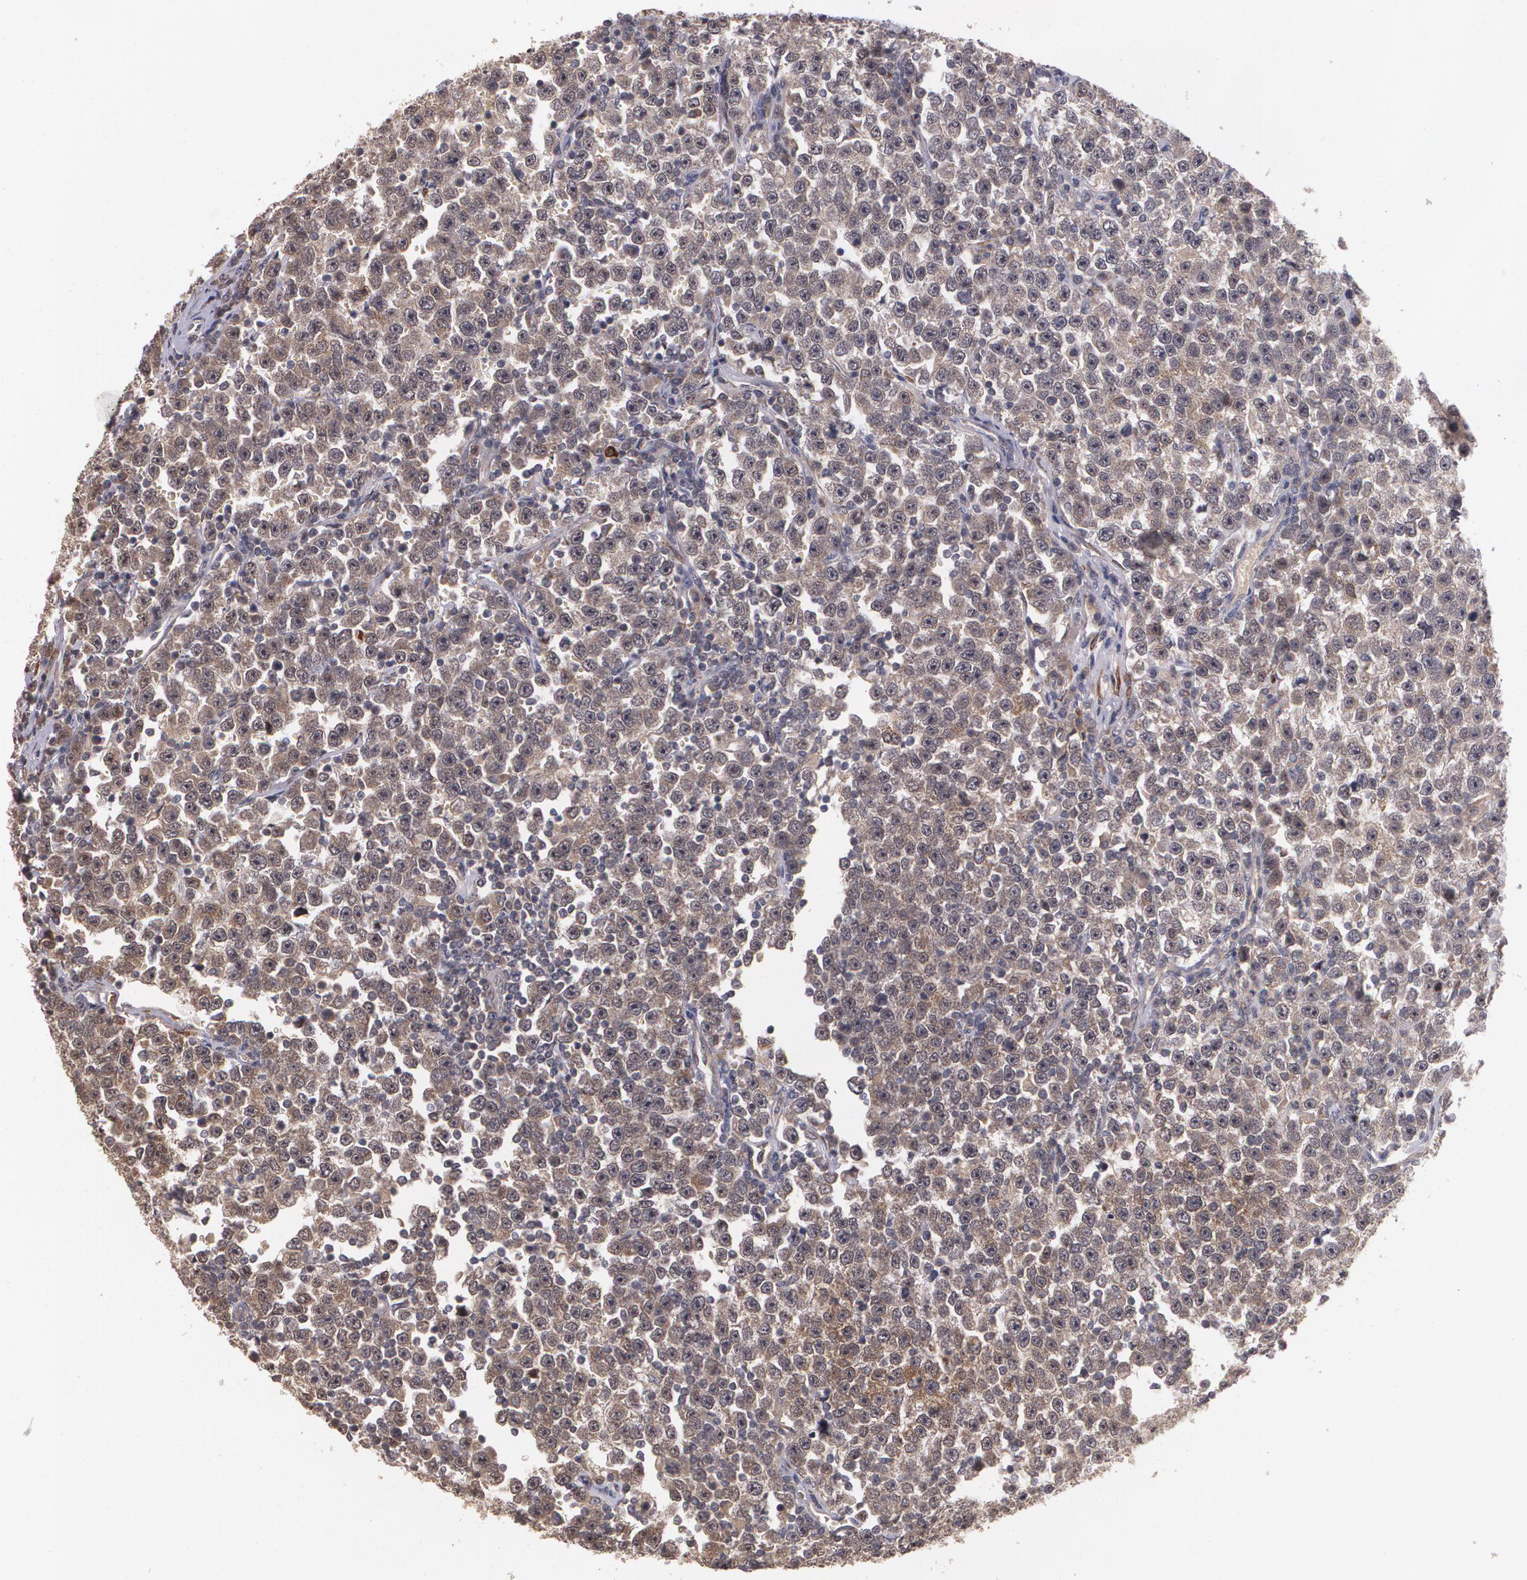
{"staining": {"intensity": "moderate", "quantity": "25%-75%", "location": "cytoplasmic/membranous"}, "tissue": "testis cancer", "cell_type": "Tumor cells", "image_type": "cancer", "snomed": [{"axis": "morphology", "description": "Seminoma, NOS"}, {"axis": "topography", "description": "Testis"}], "caption": "Tumor cells show medium levels of moderate cytoplasmic/membranous staining in about 25%-75% of cells in testis cancer.", "gene": "IFNGR2", "patient": {"sex": "male", "age": 43}}